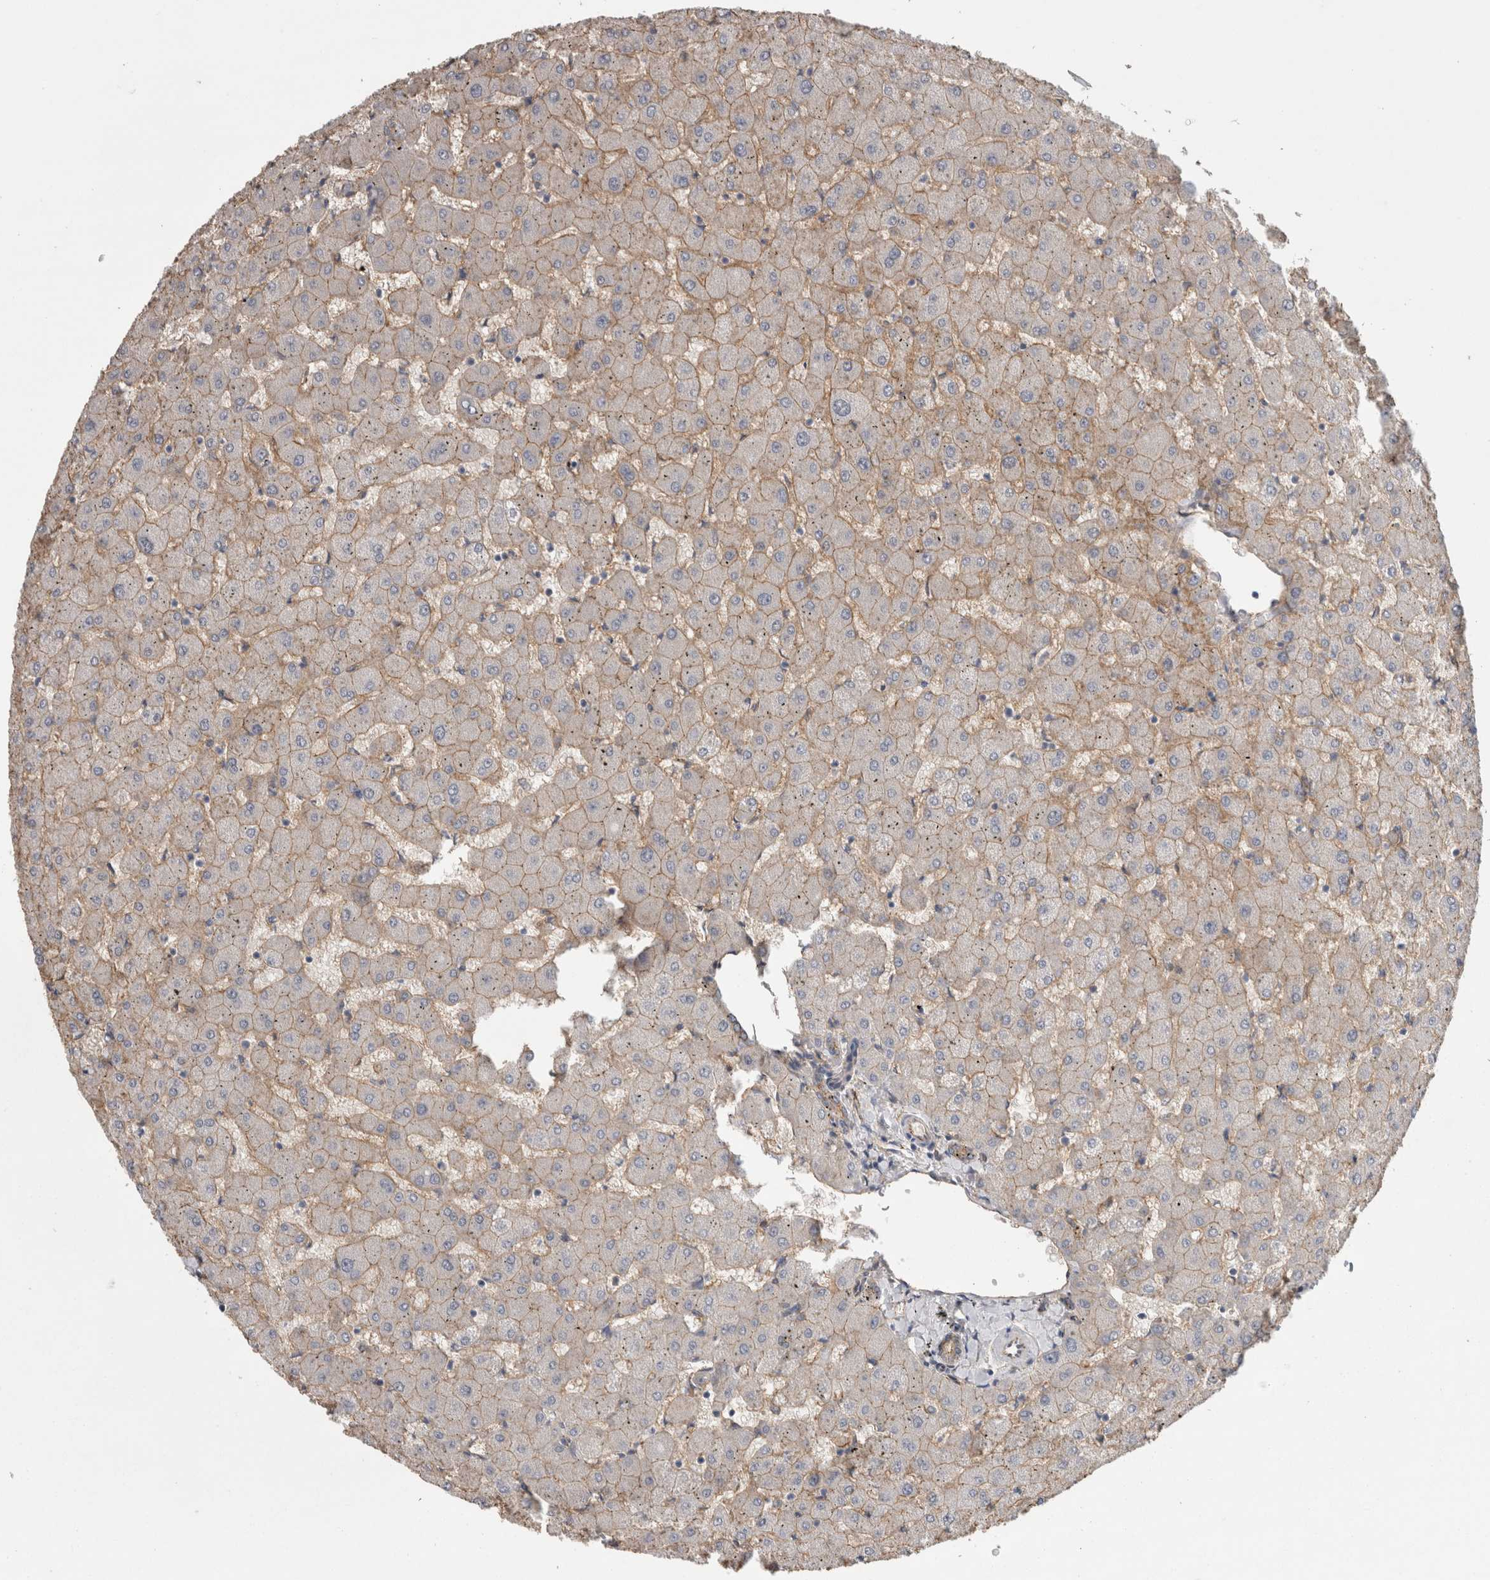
{"staining": {"intensity": "moderate", "quantity": ">75%", "location": "cytoplasmic/membranous"}, "tissue": "liver", "cell_type": "Cholangiocytes", "image_type": "normal", "snomed": [{"axis": "morphology", "description": "Normal tissue, NOS"}, {"axis": "topography", "description": "Liver"}], "caption": "DAB immunohistochemical staining of normal human liver reveals moderate cytoplasmic/membranous protein positivity in about >75% of cholangiocytes. The staining was performed using DAB to visualize the protein expression in brown, while the nuclei were stained in blue with hematoxylin (Magnification: 20x).", "gene": "NECTIN2", "patient": {"sex": "female", "age": 63}}